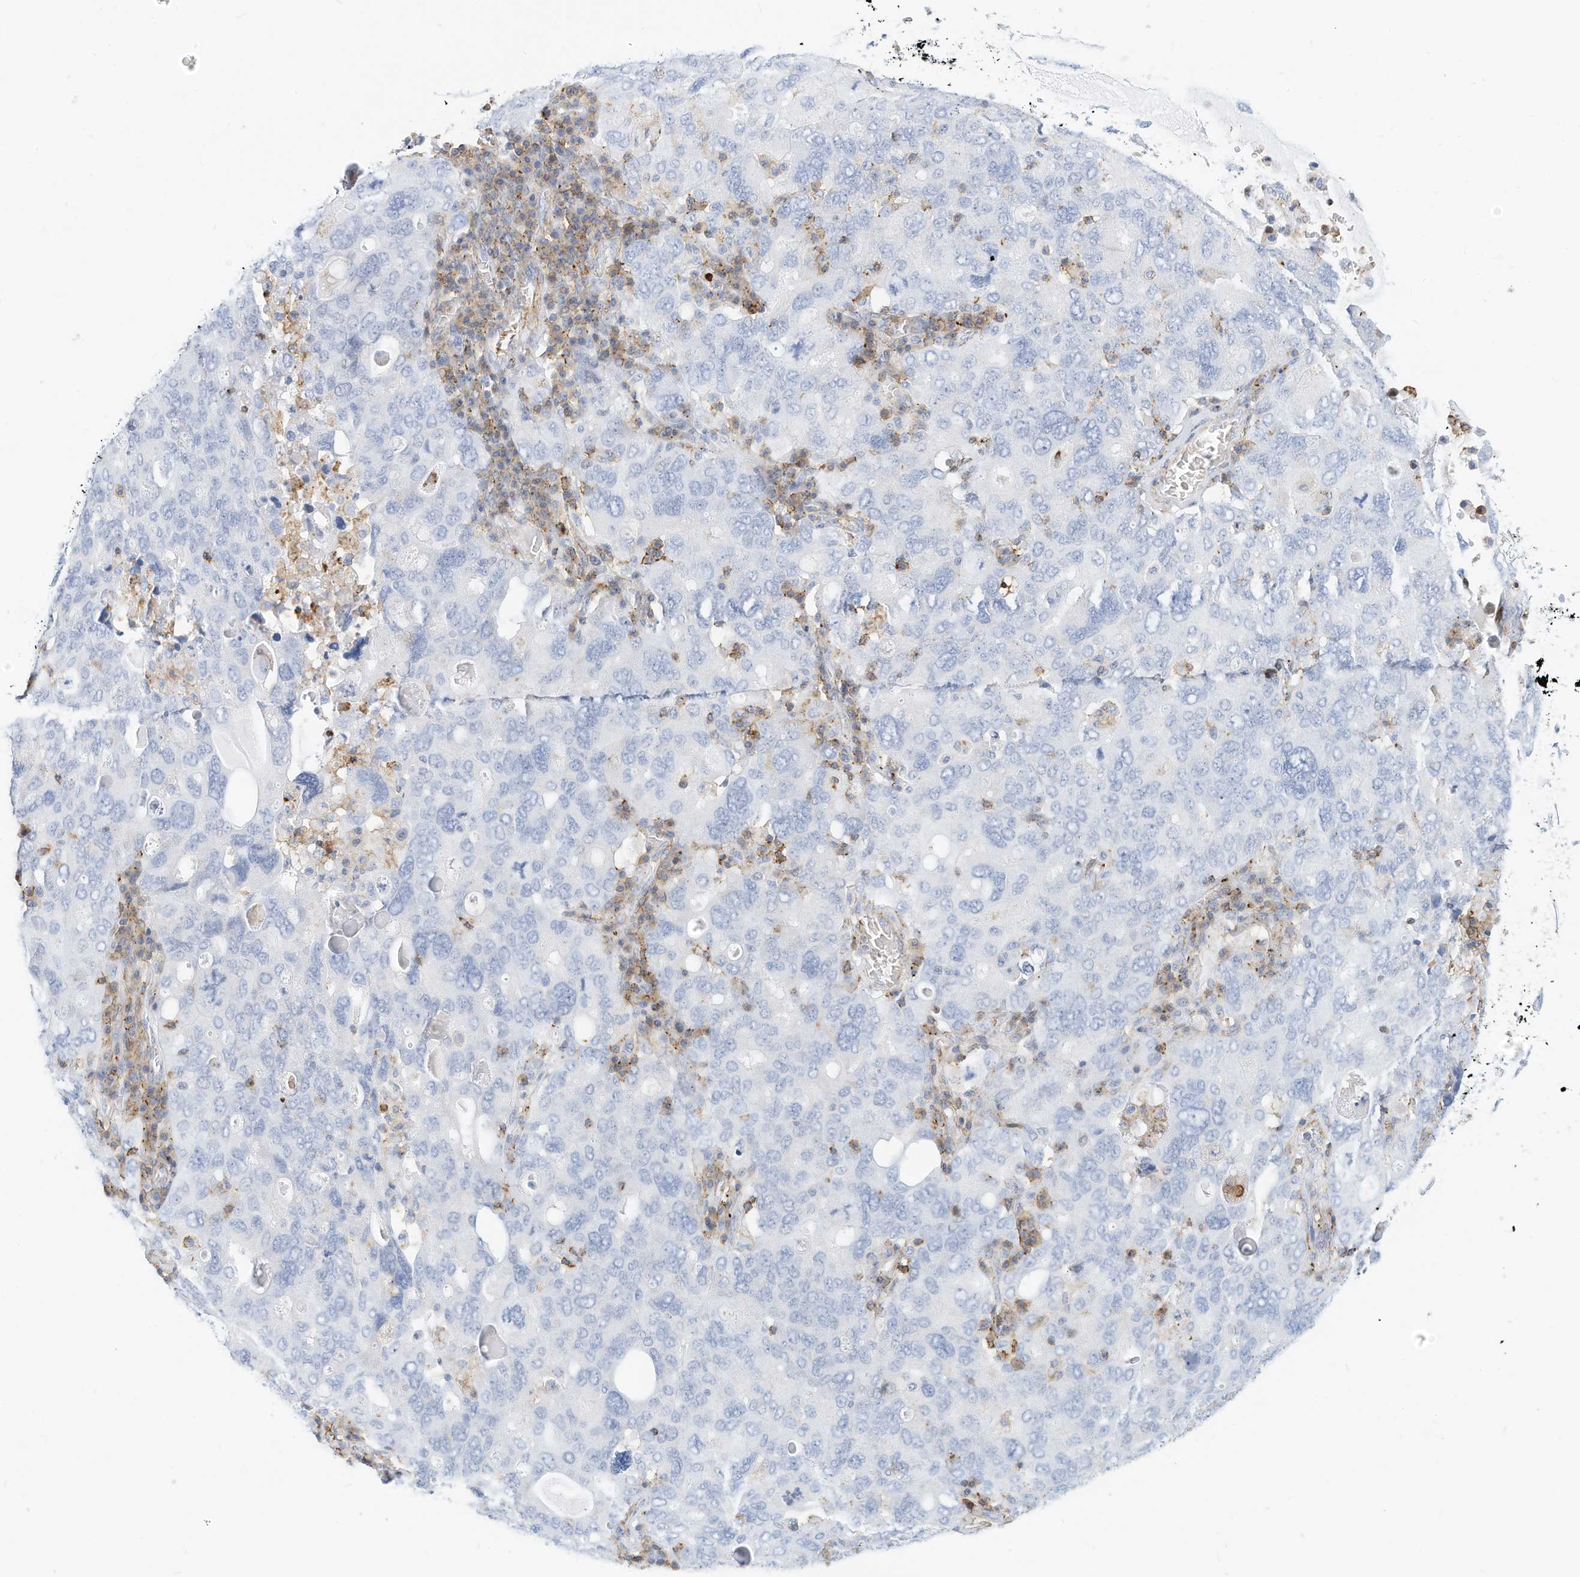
{"staining": {"intensity": "negative", "quantity": "none", "location": "none"}, "tissue": "ovarian cancer", "cell_type": "Tumor cells", "image_type": "cancer", "snomed": [{"axis": "morphology", "description": "Carcinoma, endometroid"}, {"axis": "topography", "description": "Ovary"}], "caption": "Immunohistochemical staining of ovarian cancer shows no significant expression in tumor cells. (DAB (3,3'-diaminobenzidine) IHC with hematoxylin counter stain).", "gene": "TXNDC9", "patient": {"sex": "female", "age": 62}}